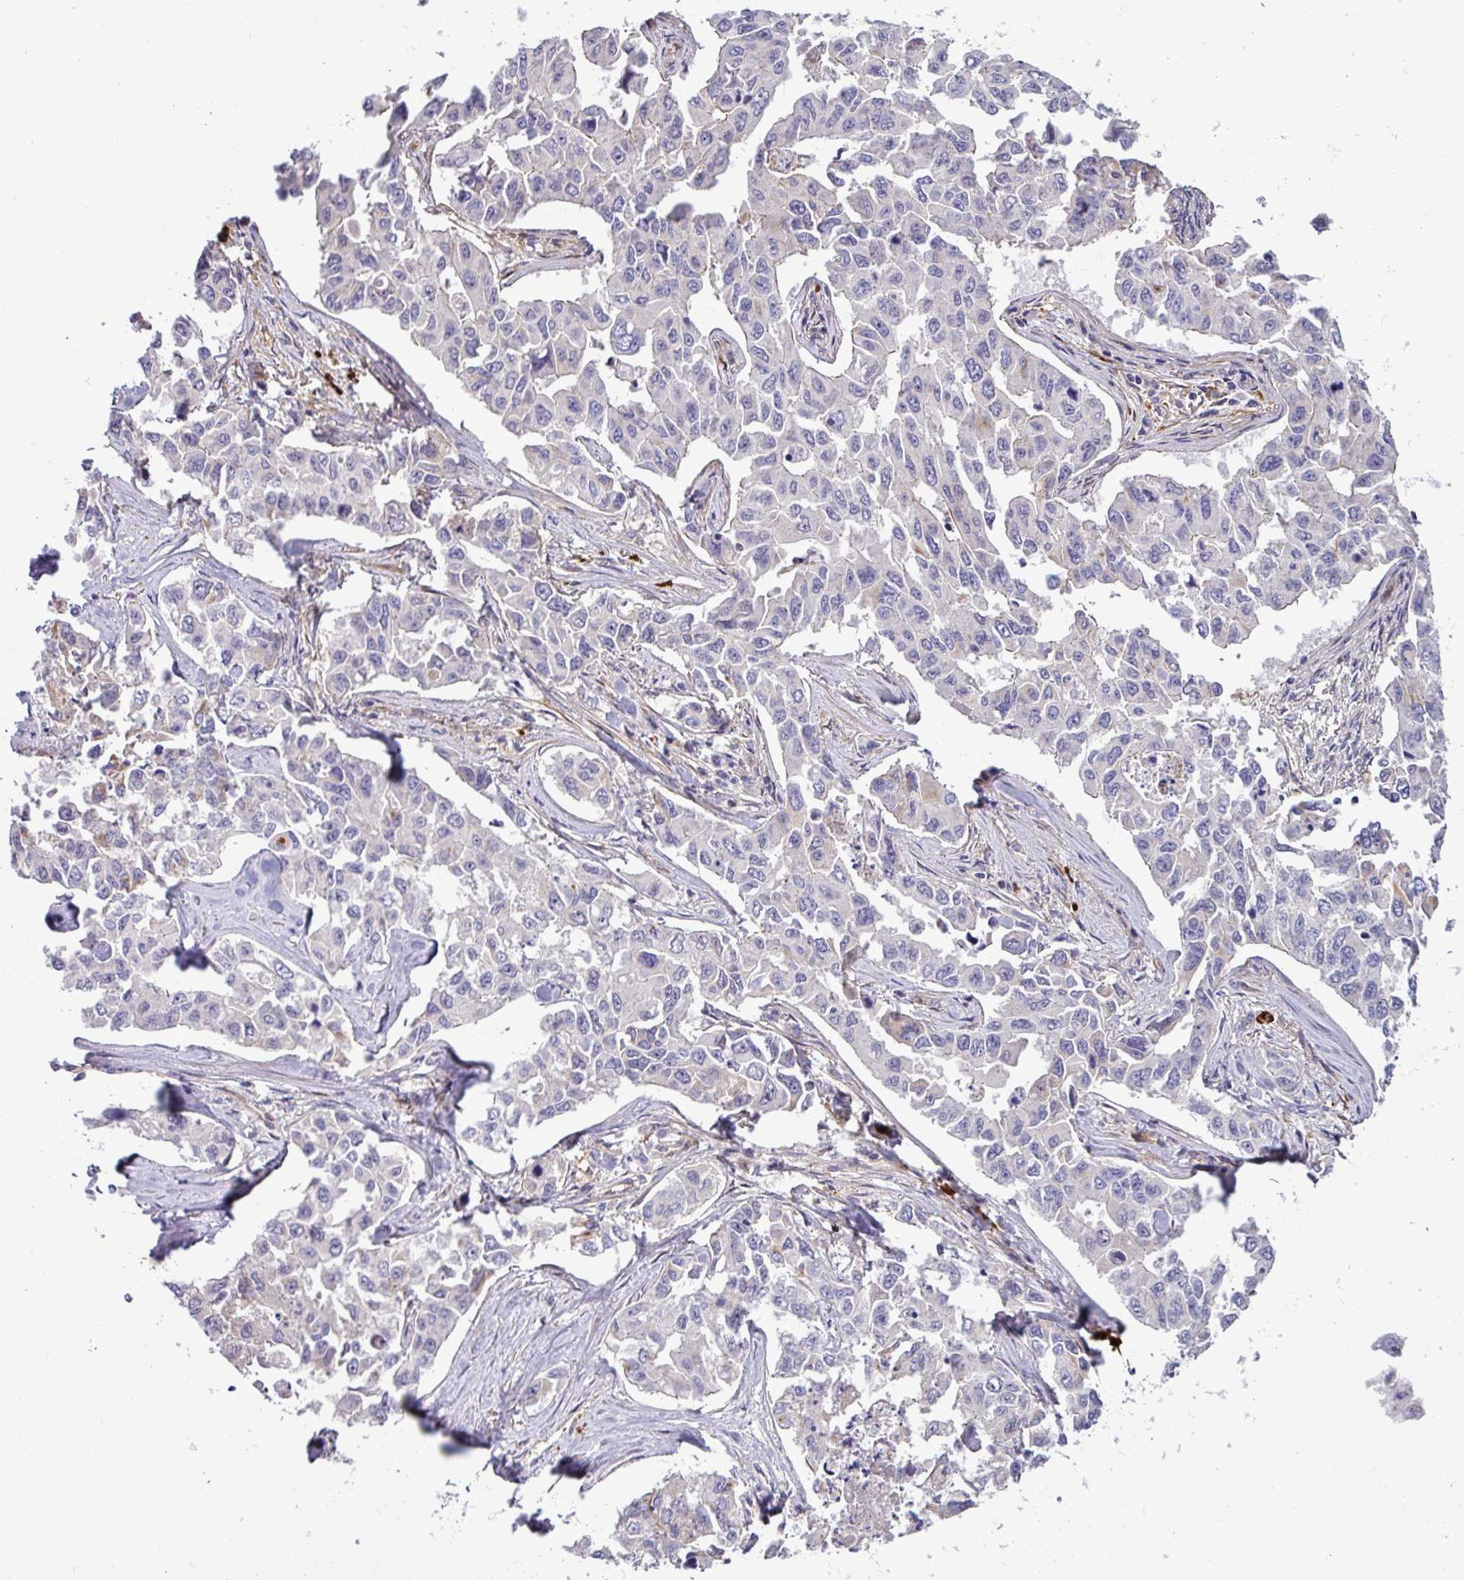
{"staining": {"intensity": "negative", "quantity": "none", "location": "none"}, "tissue": "lung cancer", "cell_type": "Tumor cells", "image_type": "cancer", "snomed": [{"axis": "morphology", "description": "Adenocarcinoma, NOS"}, {"axis": "topography", "description": "Lung"}], "caption": "Immunohistochemistry (IHC) micrograph of human adenocarcinoma (lung) stained for a protein (brown), which reveals no expression in tumor cells.", "gene": "B4GALNT4", "patient": {"sex": "male", "age": 64}}